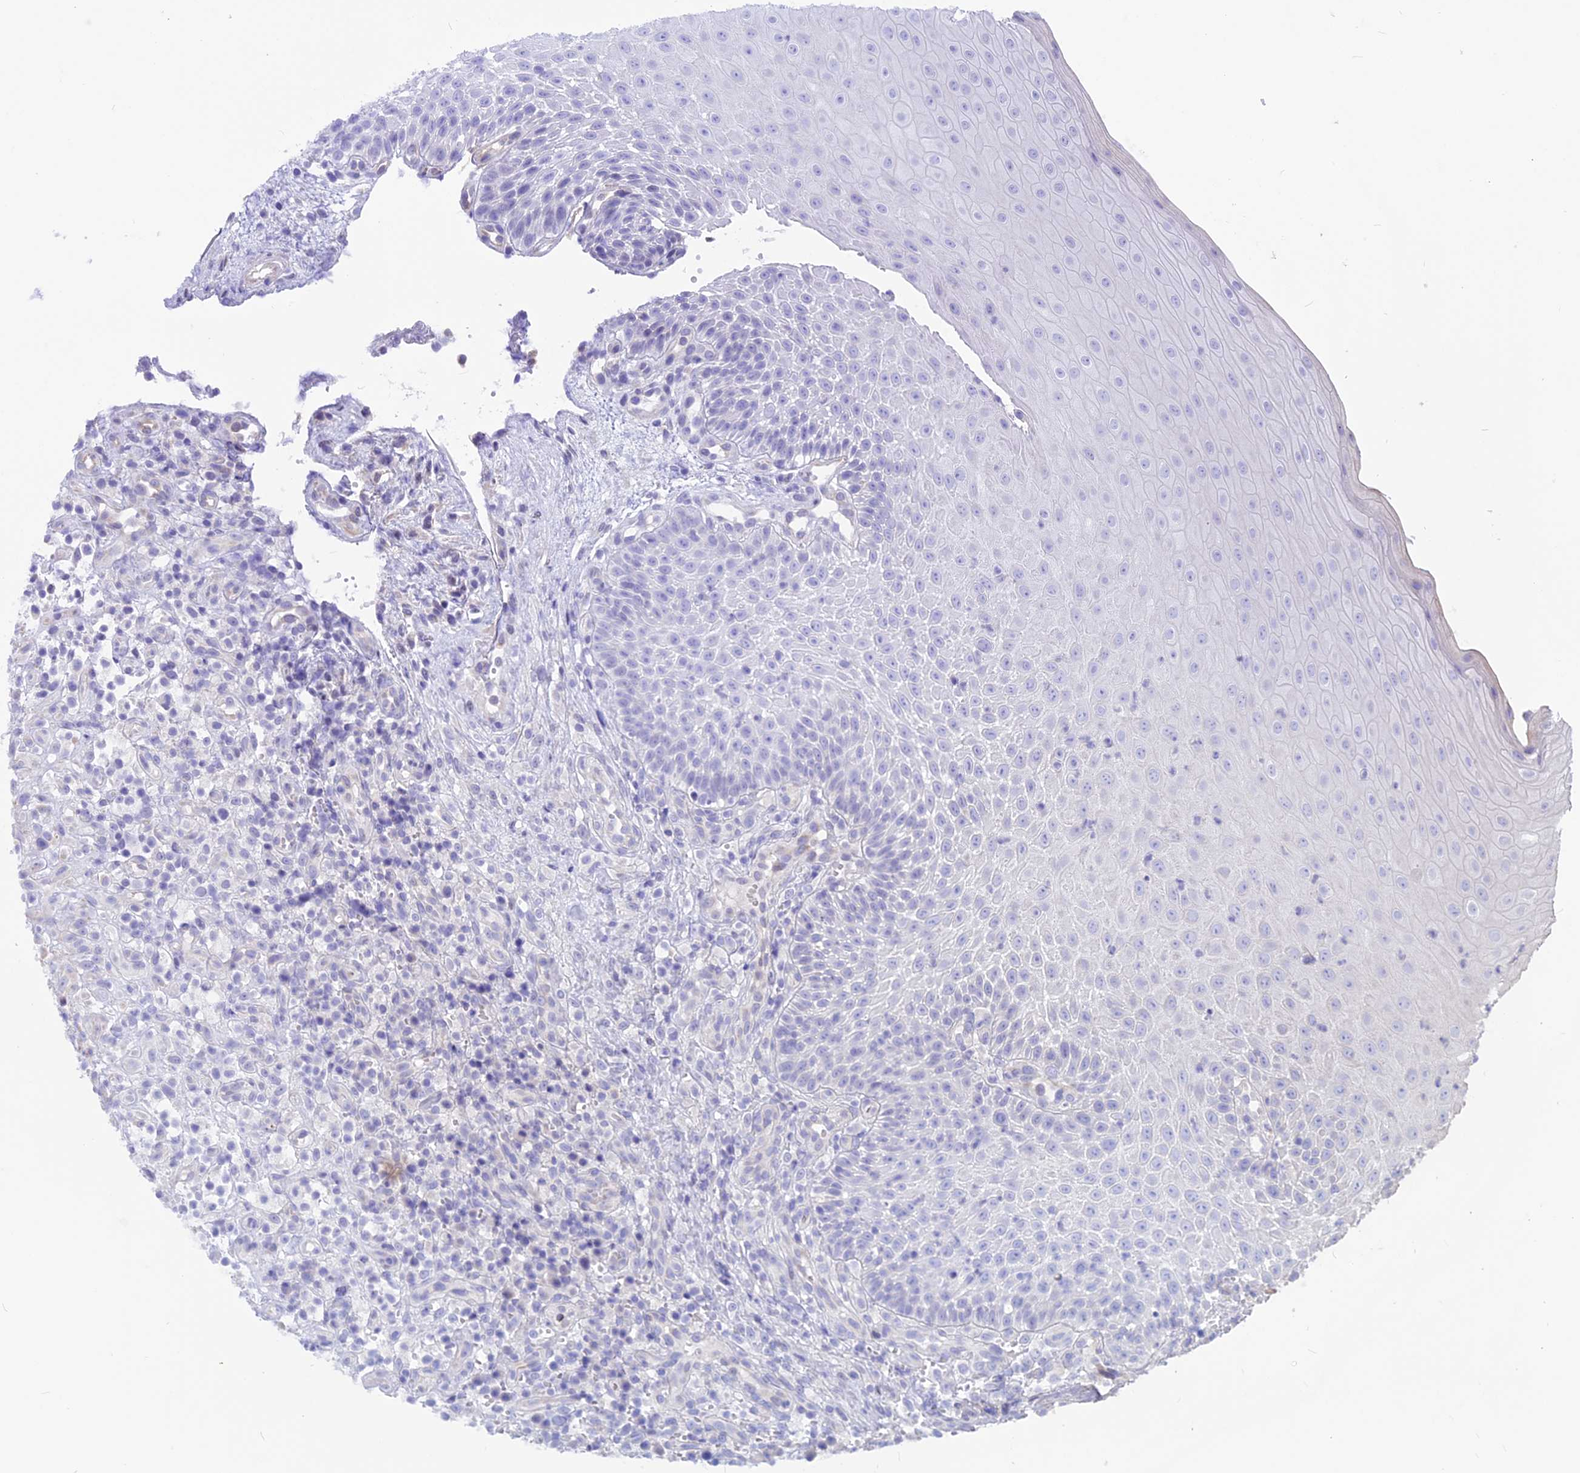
{"staining": {"intensity": "negative", "quantity": "none", "location": "none"}, "tissue": "oral mucosa", "cell_type": "Squamous epithelial cells", "image_type": "normal", "snomed": [{"axis": "morphology", "description": "Normal tissue, NOS"}, {"axis": "topography", "description": "Oral tissue"}], "caption": "Human oral mucosa stained for a protein using immunohistochemistry (IHC) shows no expression in squamous epithelial cells.", "gene": "GNGT2", "patient": {"sex": "female", "age": 13}}